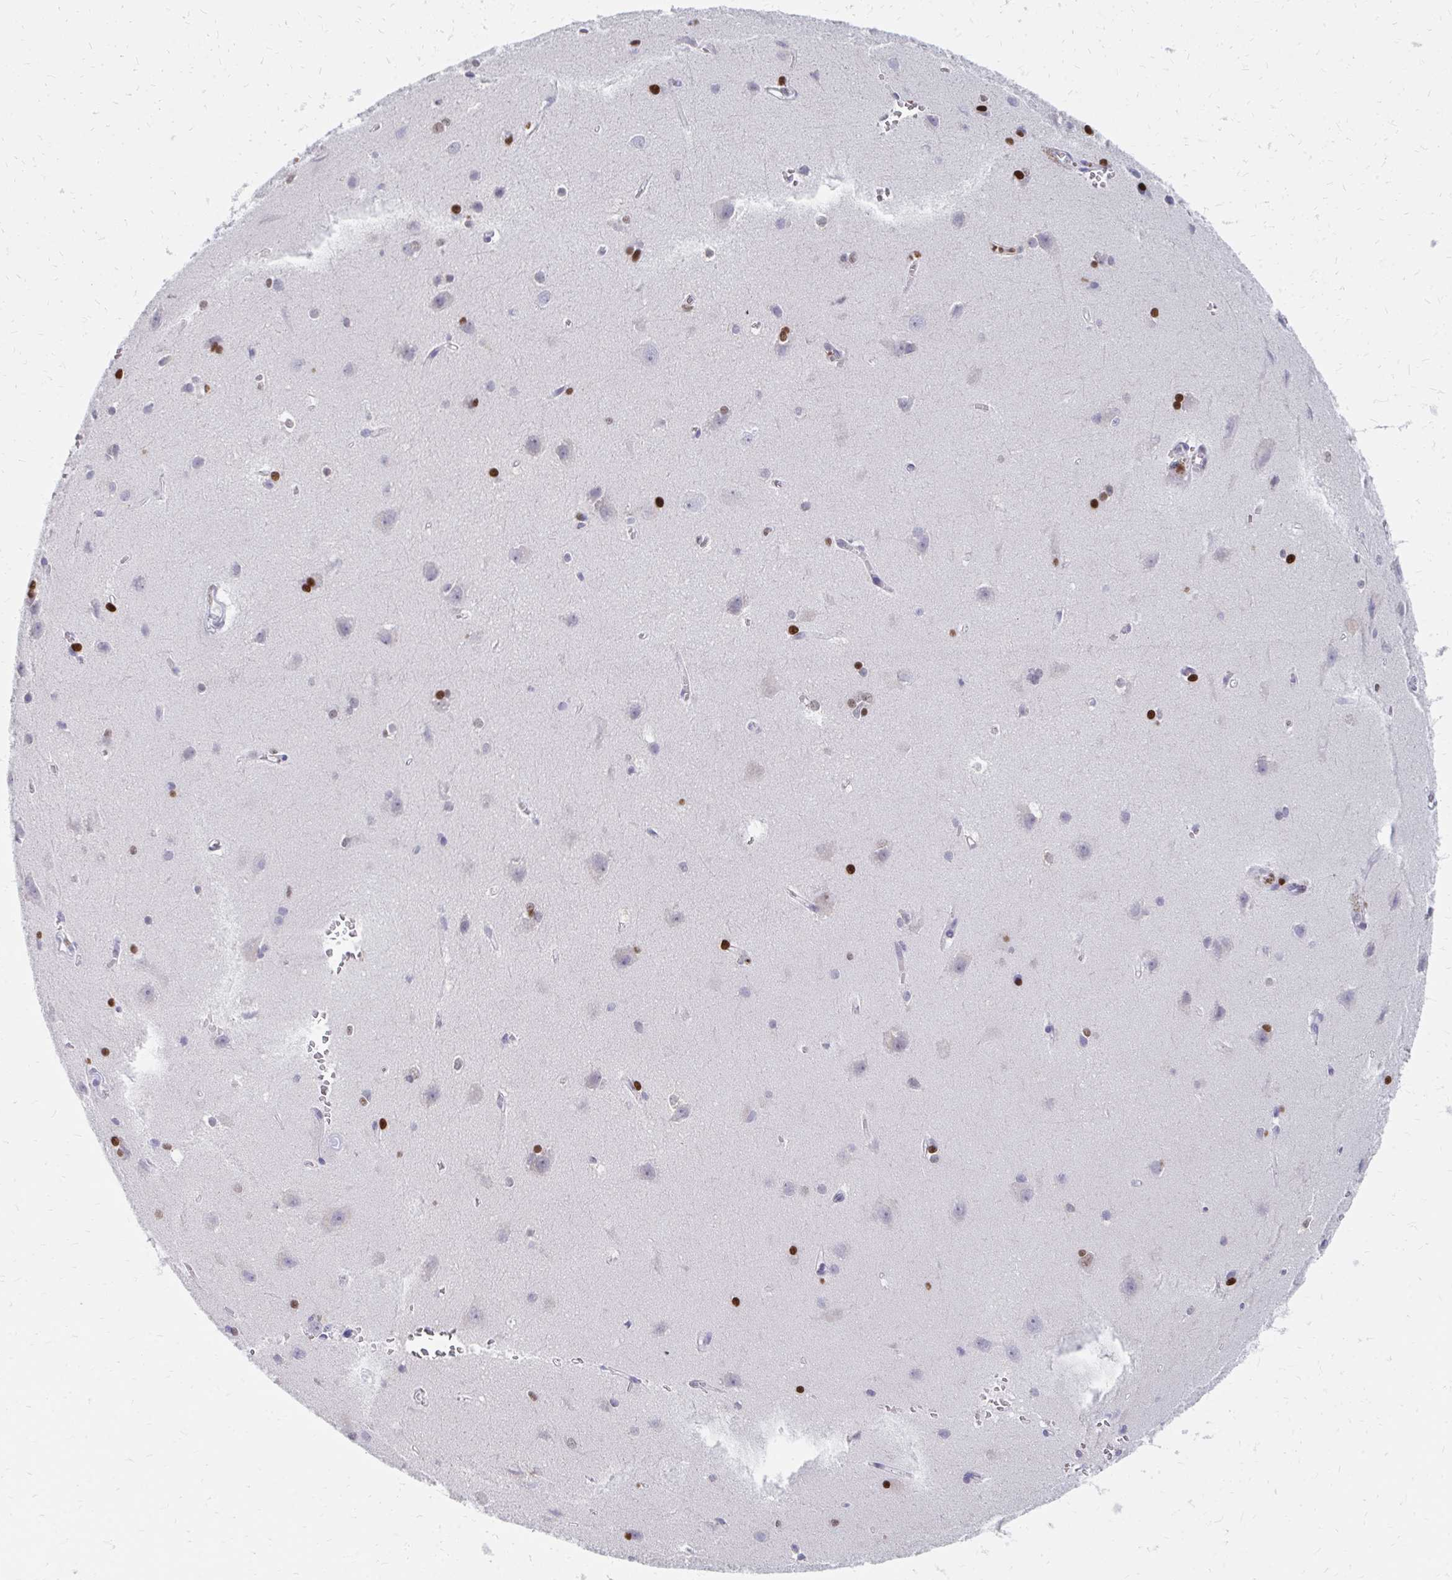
{"staining": {"intensity": "negative", "quantity": "none", "location": "none"}, "tissue": "cerebral cortex", "cell_type": "Endothelial cells", "image_type": "normal", "snomed": [{"axis": "morphology", "description": "Normal tissue, NOS"}, {"axis": "topography", "description": "Cerebral cortex"}], "caption": "IHC photomicrograph of benign cerebral cortex: cerebral cortex stained with DAB (3,3'-diaminobenzidine) demonstrates no significant protein expression in endothelial cells. (DAB immunohistochemistry visualized using brightfield microscopy, high magnification).", "gene": "PLK3", "patient": {"sex": "male", "age": 37}}